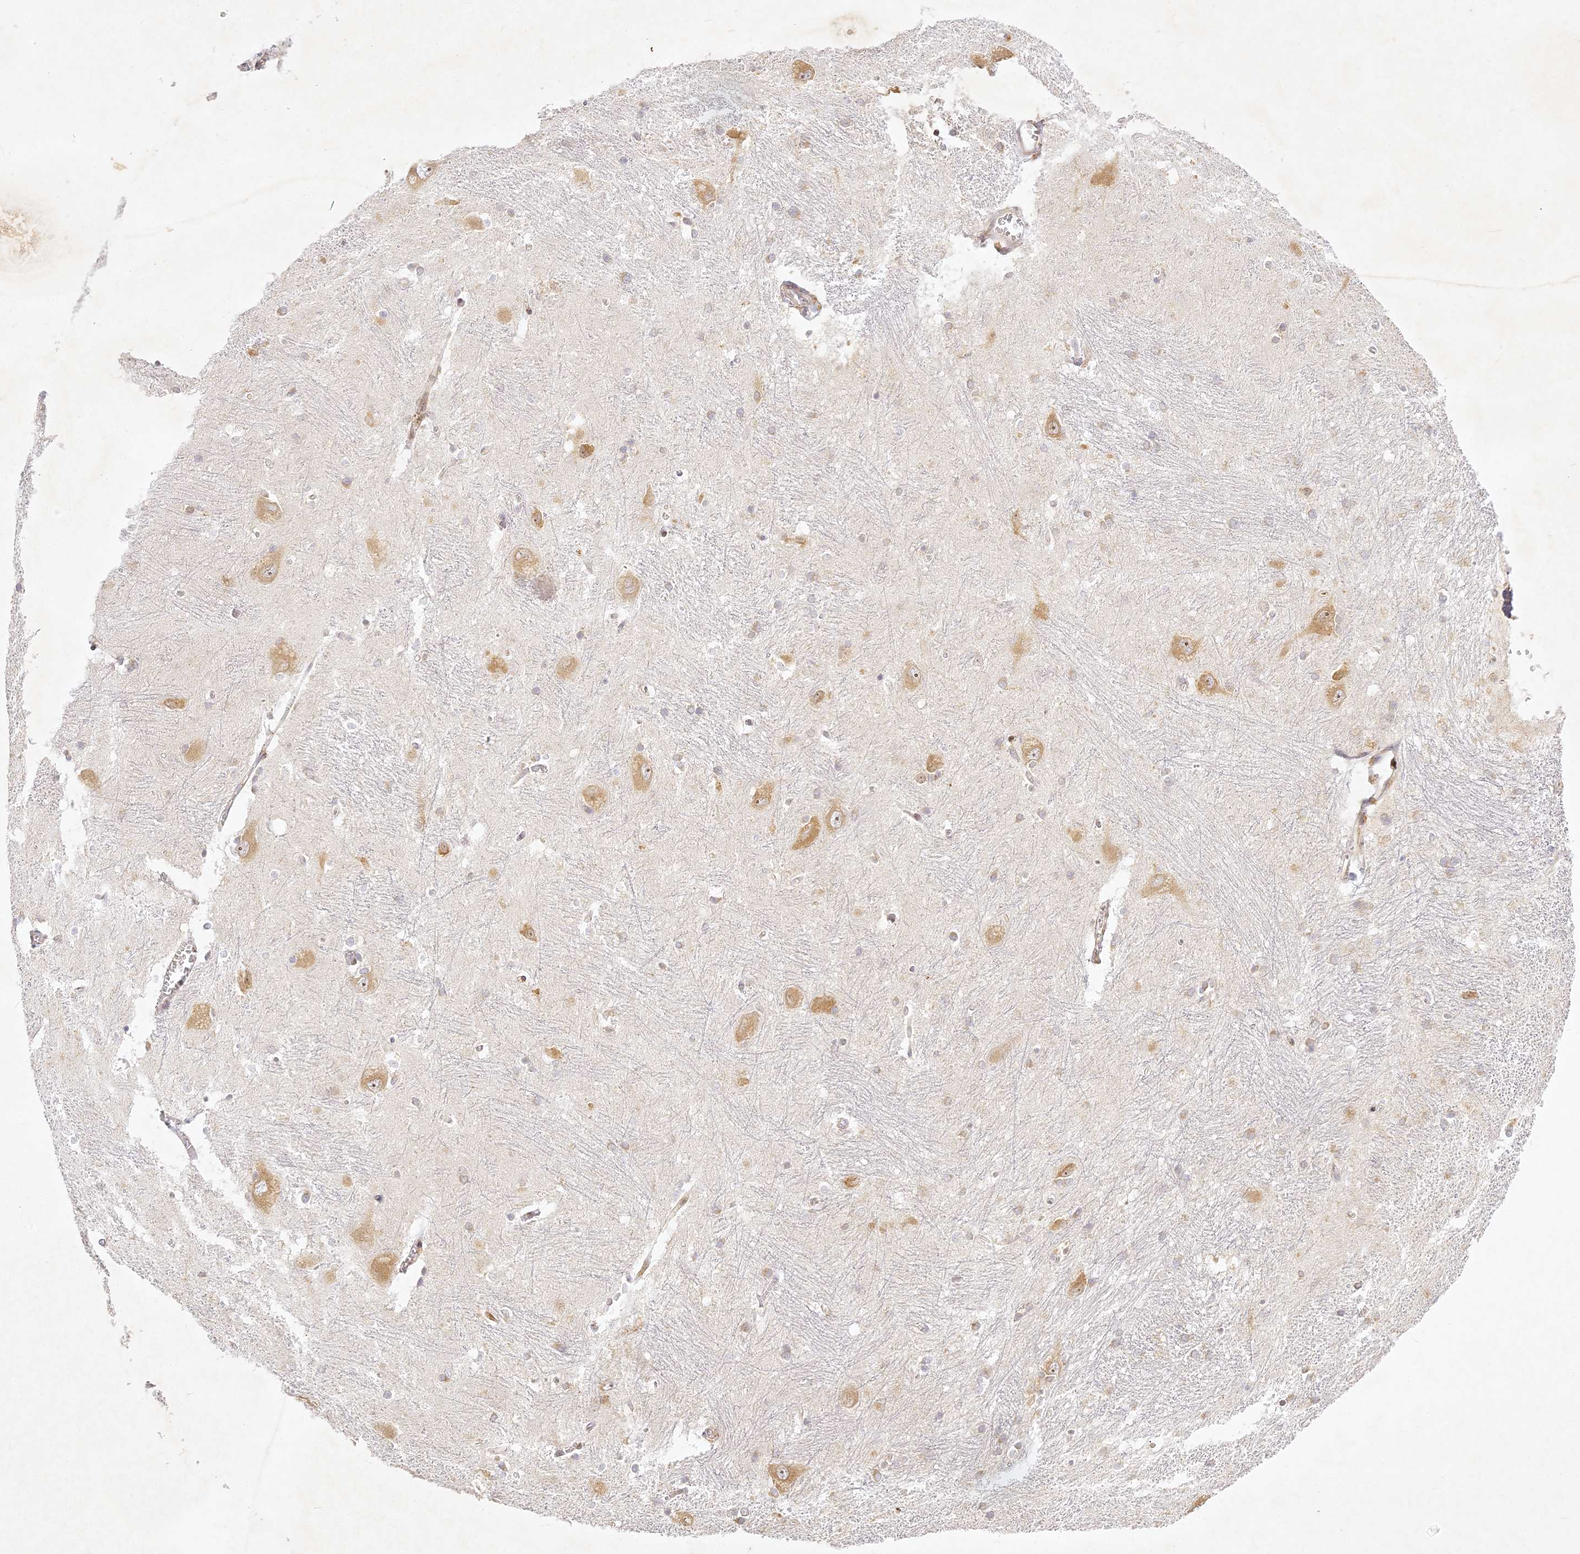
{"staining": {"intensity": "weak", "quantity": "<25%", "location": "cytoplasmic/membranous"}, "tissue": "caudate", "cell_type": "Glial cells", "image_type": "normal", "snomed": [{"axis": "morphology", "description": "Normal tissue, NOS"}, {"axis": "topography", "description": "Lateral ventricle wall"}], "caption": "This is a histopathology image of IHC staining of unremarkable caudate, which shows no positivity in glial cells.", "gene": "SLC30A5", "patient": {"sex": "male", "age": 37}}